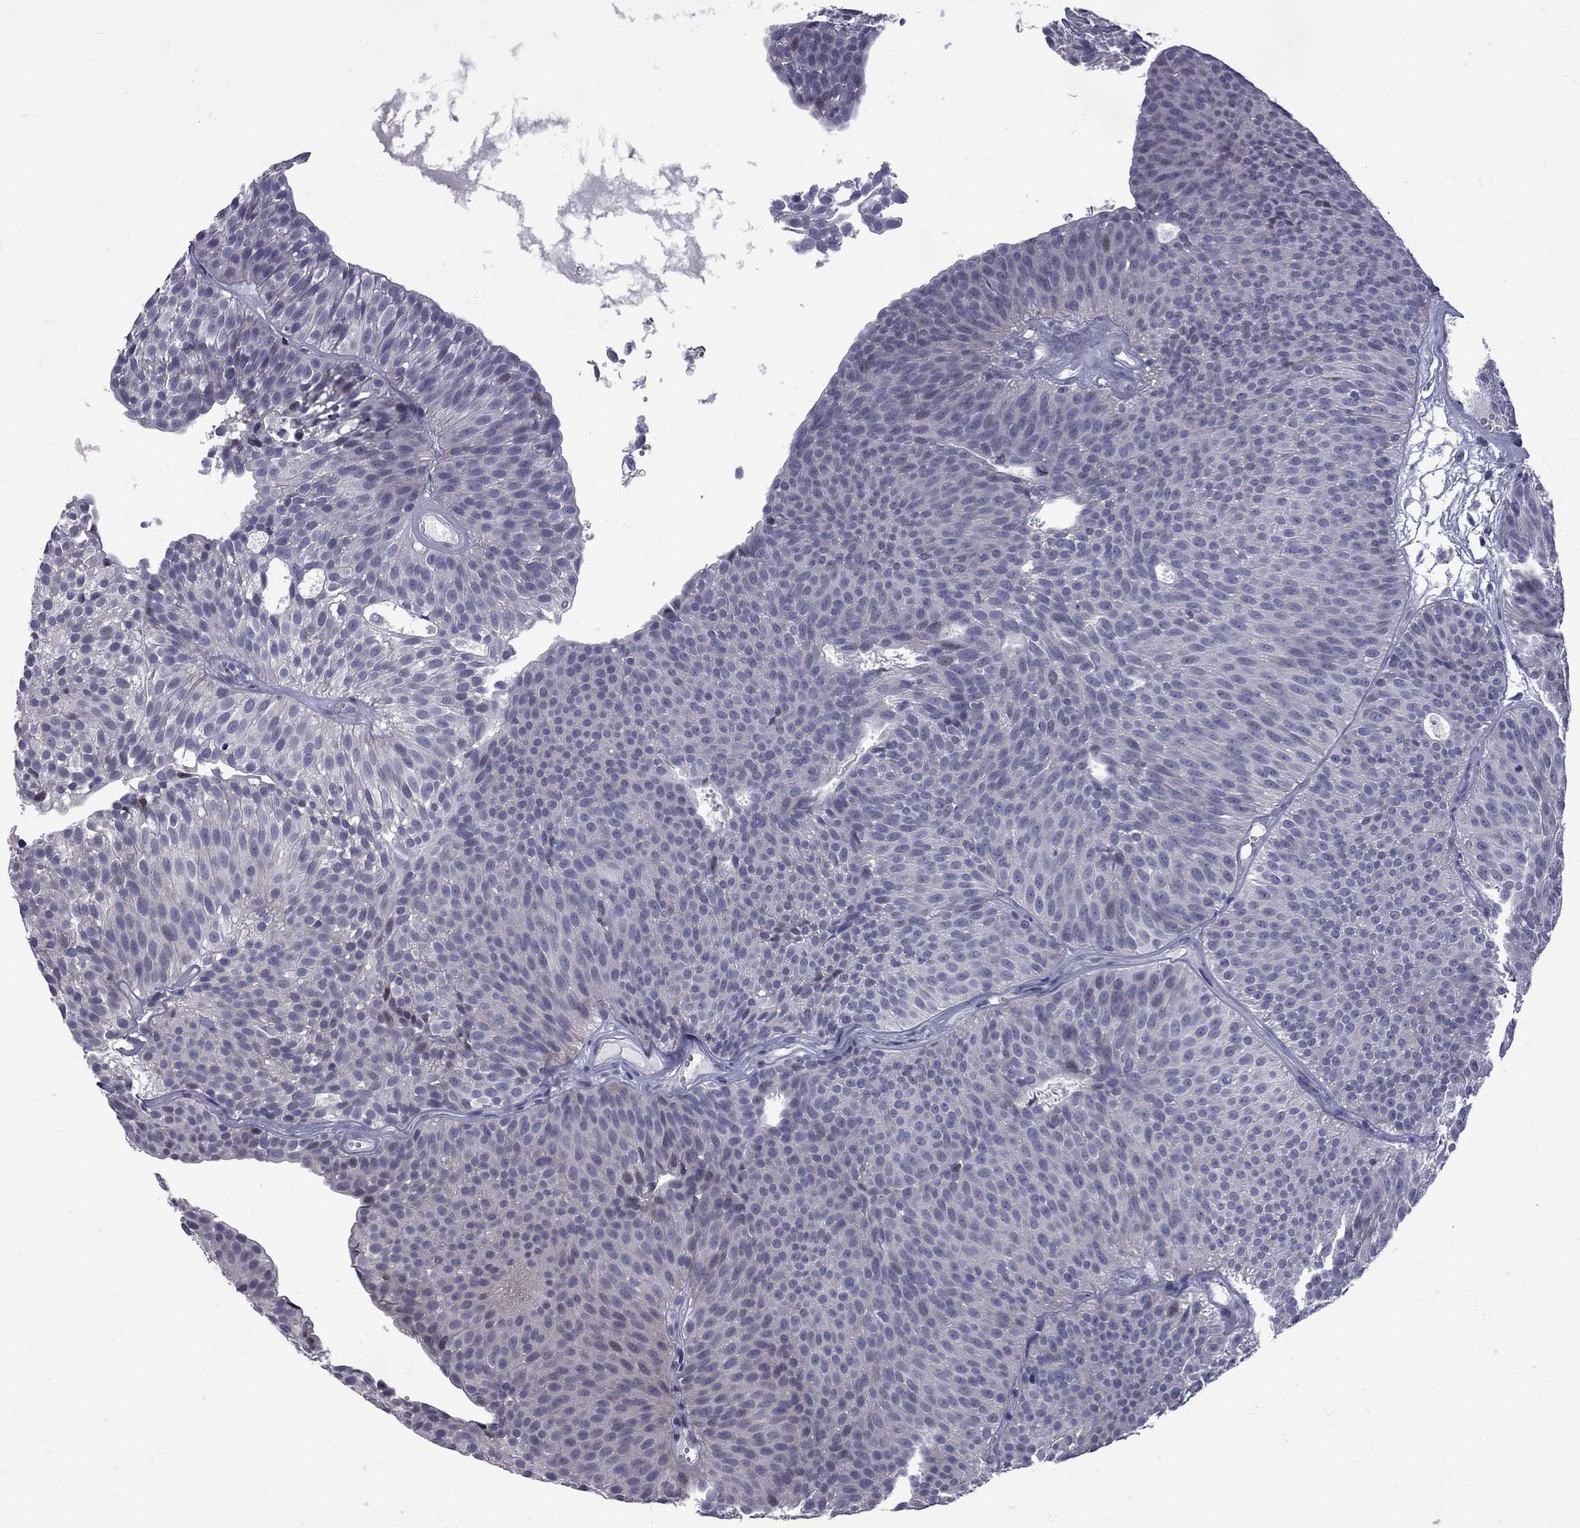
{"staining": {"intensity": "negative", "quantity": "none", "location": "none"}, "tissue": "urothelial cancer", "cell_type": "Tumor cells", "image_type": "cancer", "snomed": [{"axis": "morphology", "description": "Urothelial carcinoma, Low grade"}, {"axis": "topography", "description": "Urinary bladder"}], "caption": "Urothelial cancer was stained to show a protein in brown. There is no significant positivity in tumor cells.", "gene": "NRARP", "patient": {"sex": "male", "age": 63}}